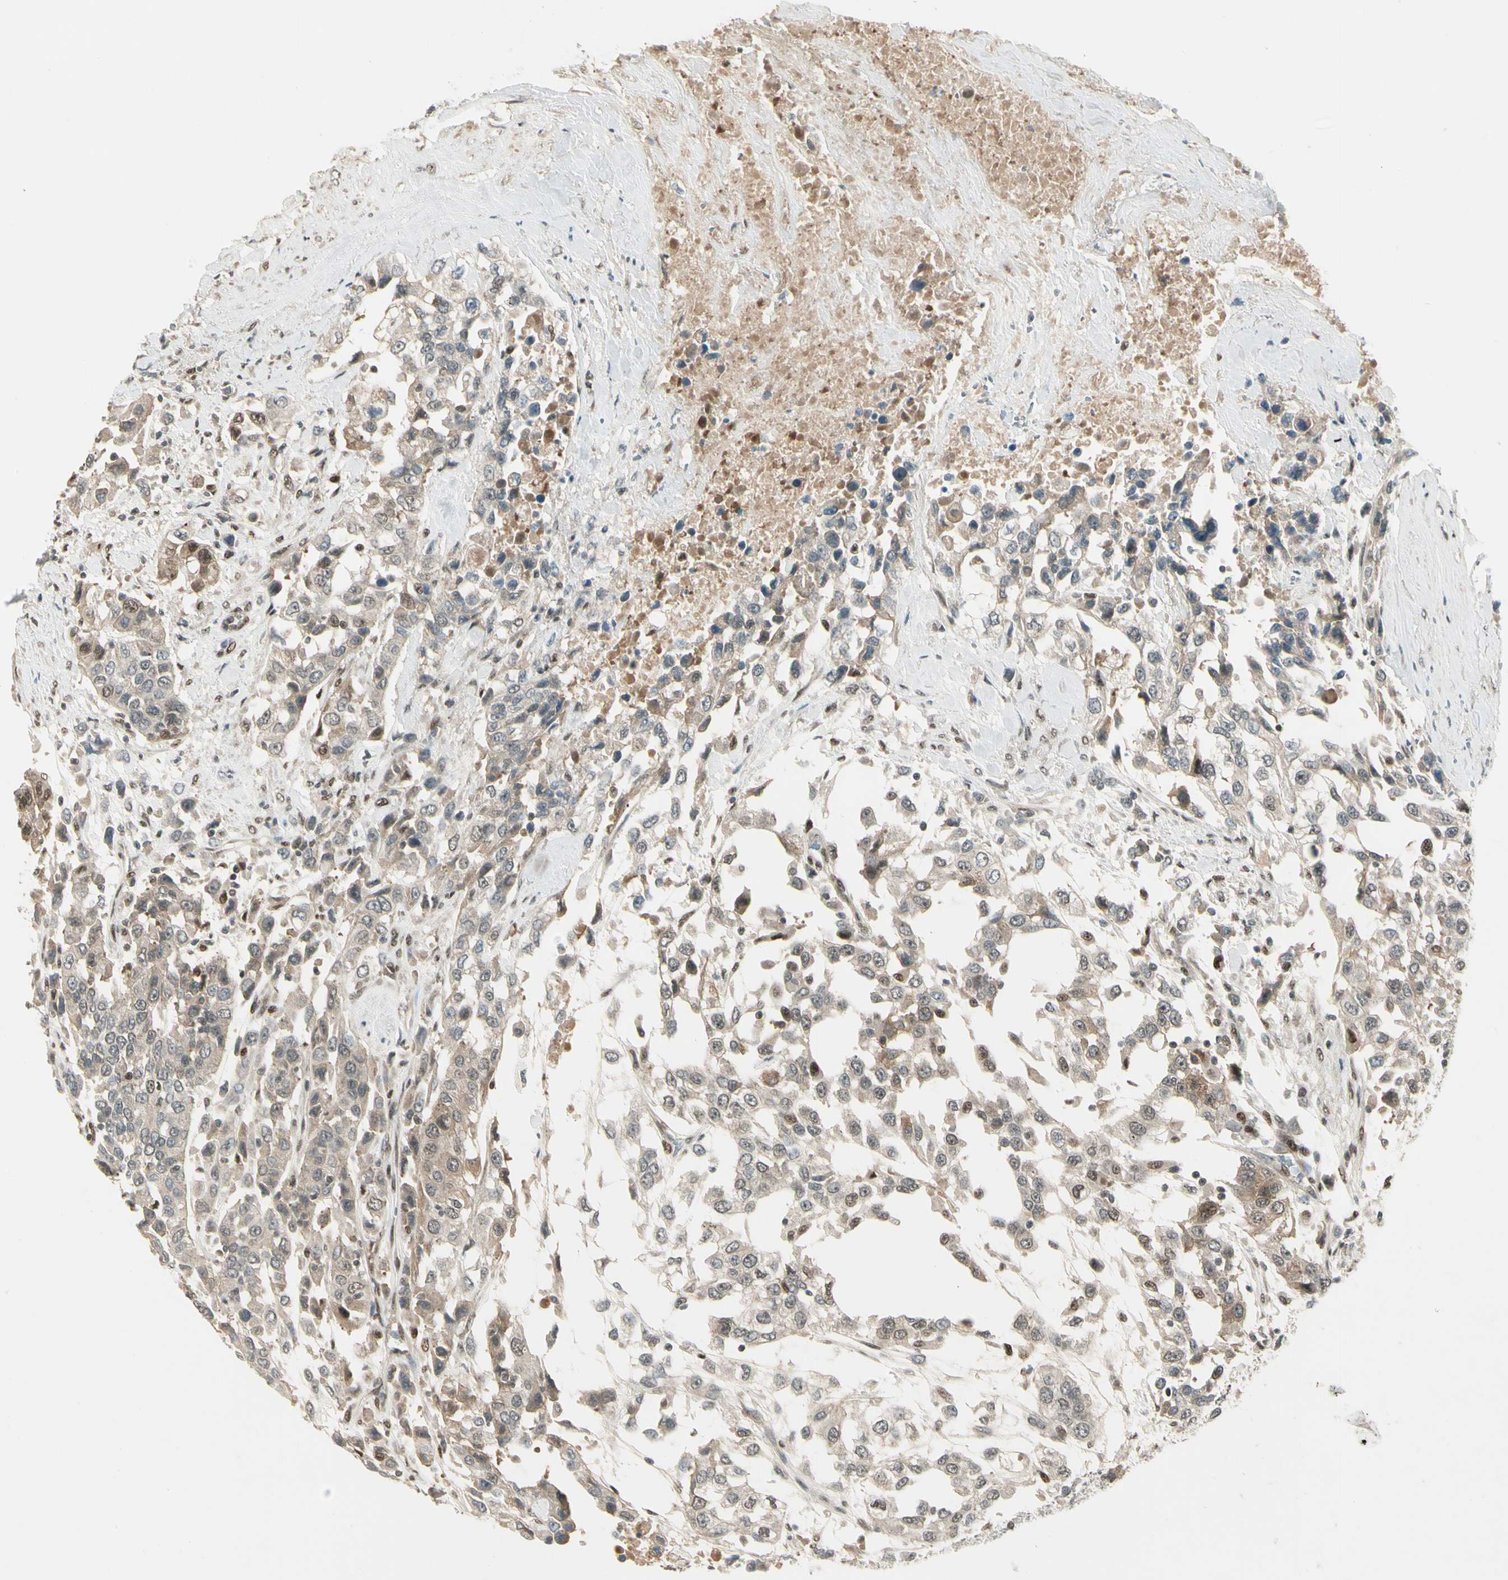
{"staining": {"intensity": "weak", "quantity": ">75%", "location": "cytoplasmic/membranous"}, "tissue": "urothelial cancer", "cell_type": "Tumor cells", "image_type": "cancer", "snomed": [{"axis": "morphology", "description": "Urothelial carcinoma, High grade"}, {"axis": "topography", "description": "Urinary bladder"}], "caption": "Protein staining exhibits weak cytoplasmic/membranous staining in about >75% of tumor cells in urothelial cancer.", "gene": "GTF3A", "patient": {"sex": "female", "age": 80}}